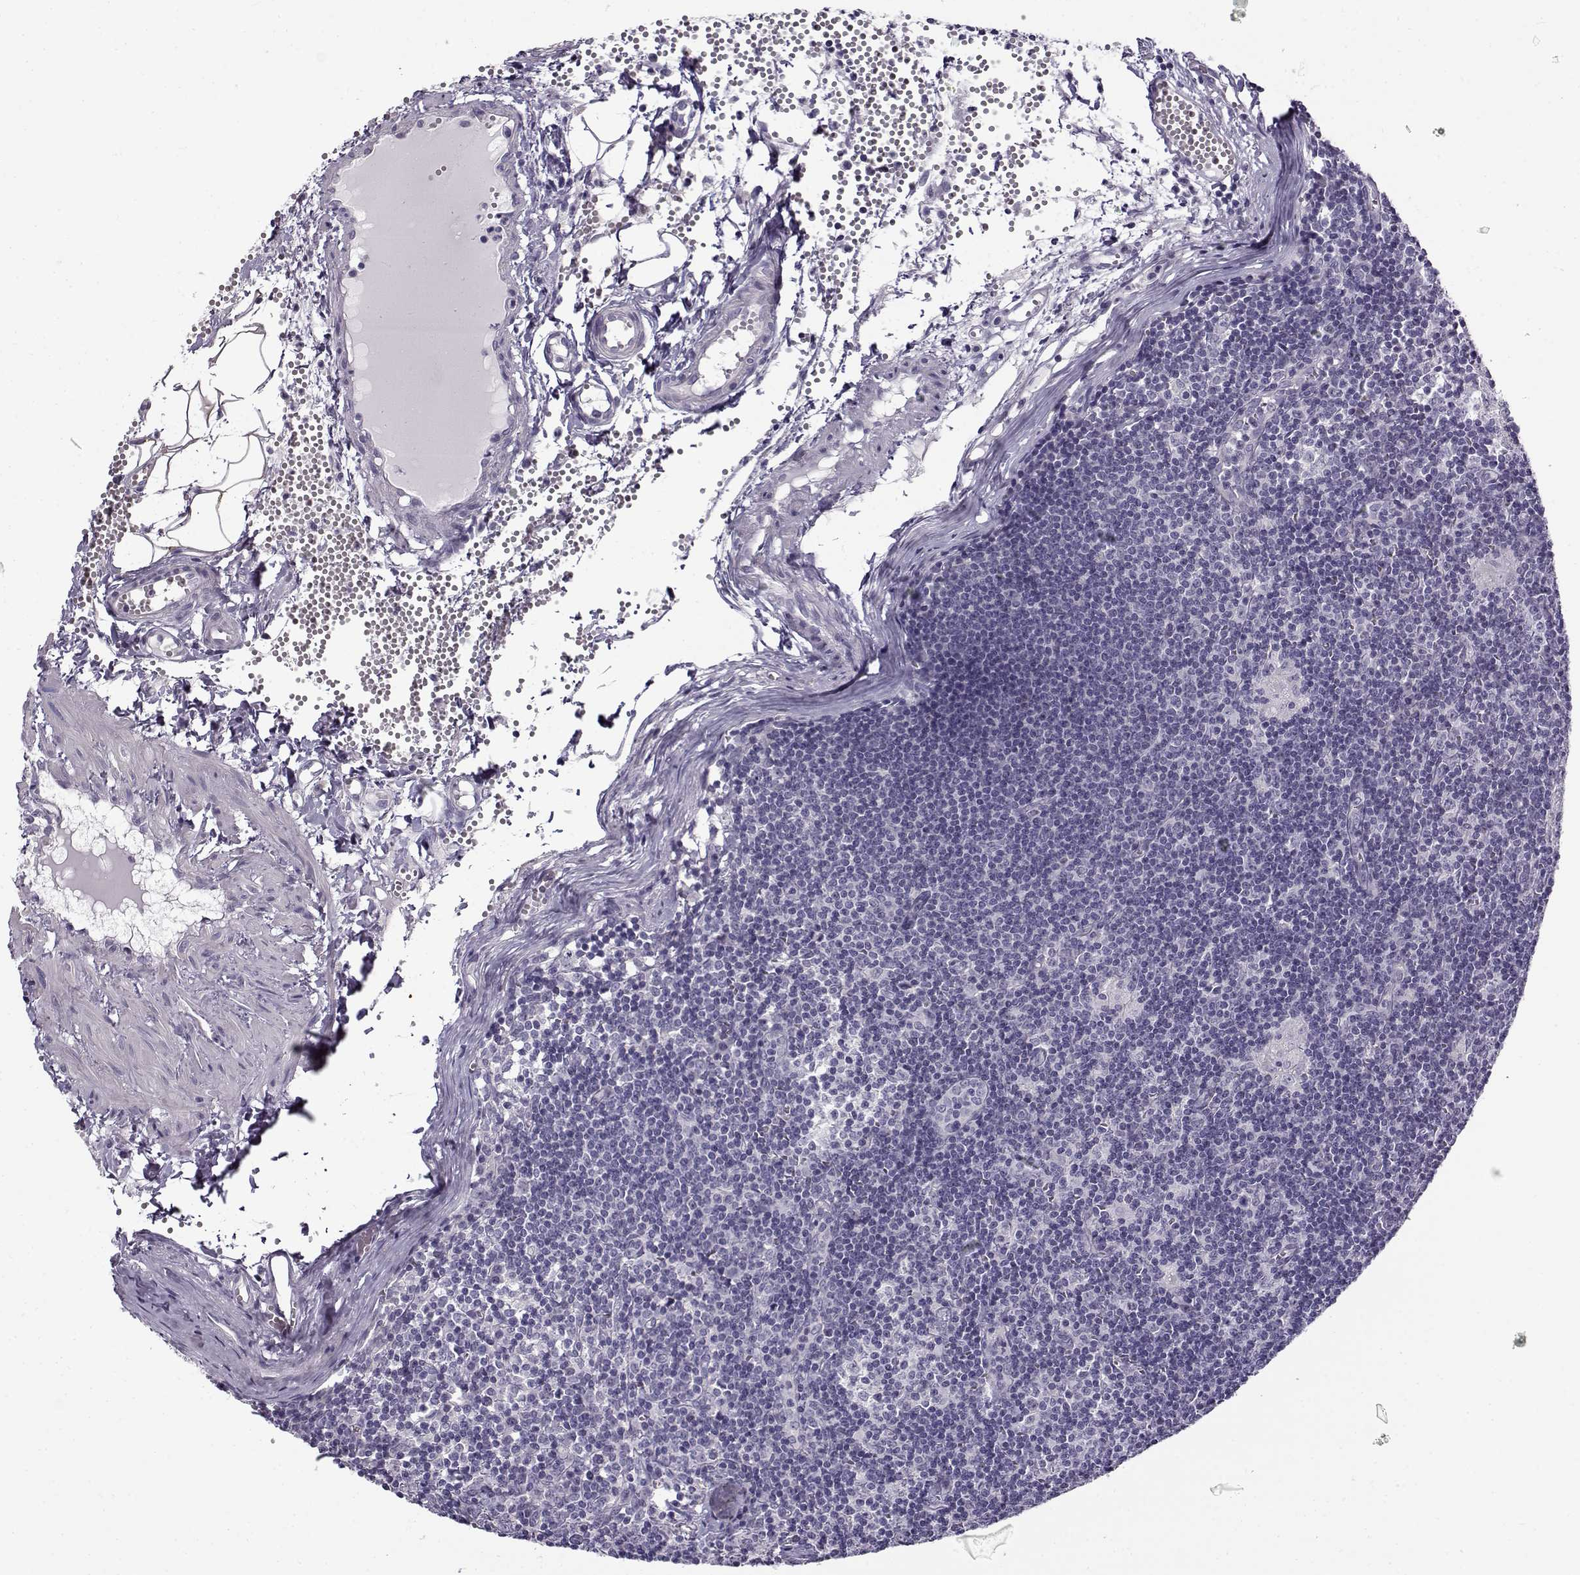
{"staining": {"intensity": "negative", "quantity": "none", "location": "none"}, "tissue": "lymph node", "cell_type": "Germinal center cells", "image_type": "normal", "snomed": [{"axis": "morphology", "description": "Normal tissue, NOS"}, {"axis": "topography", "description": "Lymph node"}], "caption": "Germinal center cells are negative for brown protein staining in normal lymph node. (DAB (3,3'-diaminobenzidine) immunohistochemistry (IHC) visualized using brightfield microscopy, high magnification).", "gene": "TEX55", "patient": {"sex": "female", "age": 52}}